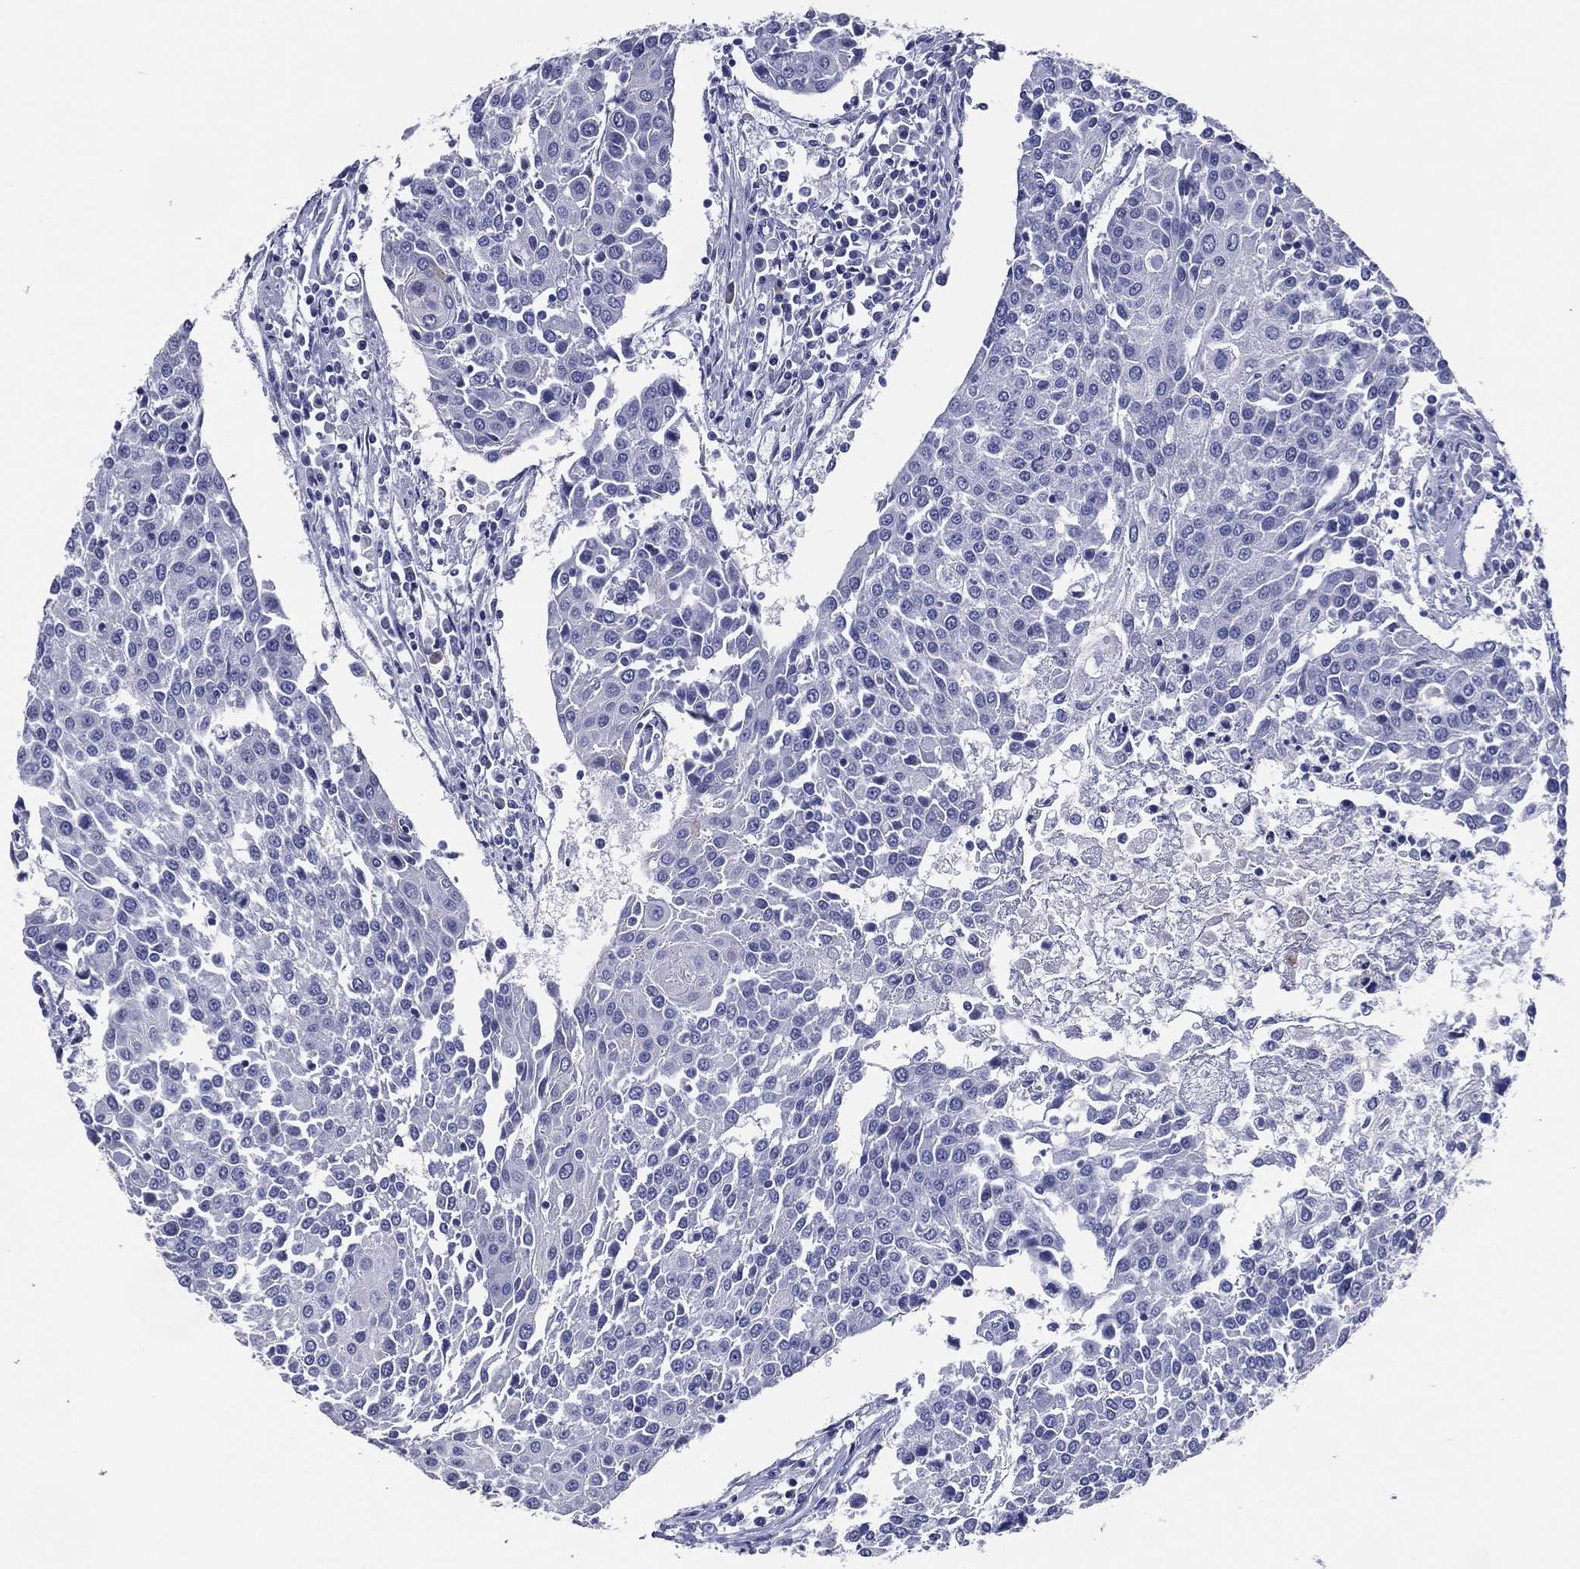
{"staining": {"intensity": "negative", "quantity": "none", "location": "none"}, "tissue": "urothelial cancer", "cell_type": "Tumor cells", "image_type": "cancer", "snomed": [{"axis": "morphology", "description": "Urothelial carcinoma, High grade"}, {"axis": "topography", "description": "Urinary bladder"}], "caption": "An IHC histopathology image of urothelial cancer is shown. There is no staining in tumor cells of urothelial cancer.", "gene": "ACE2", "patient": {"sex": "female", "age": 85}}